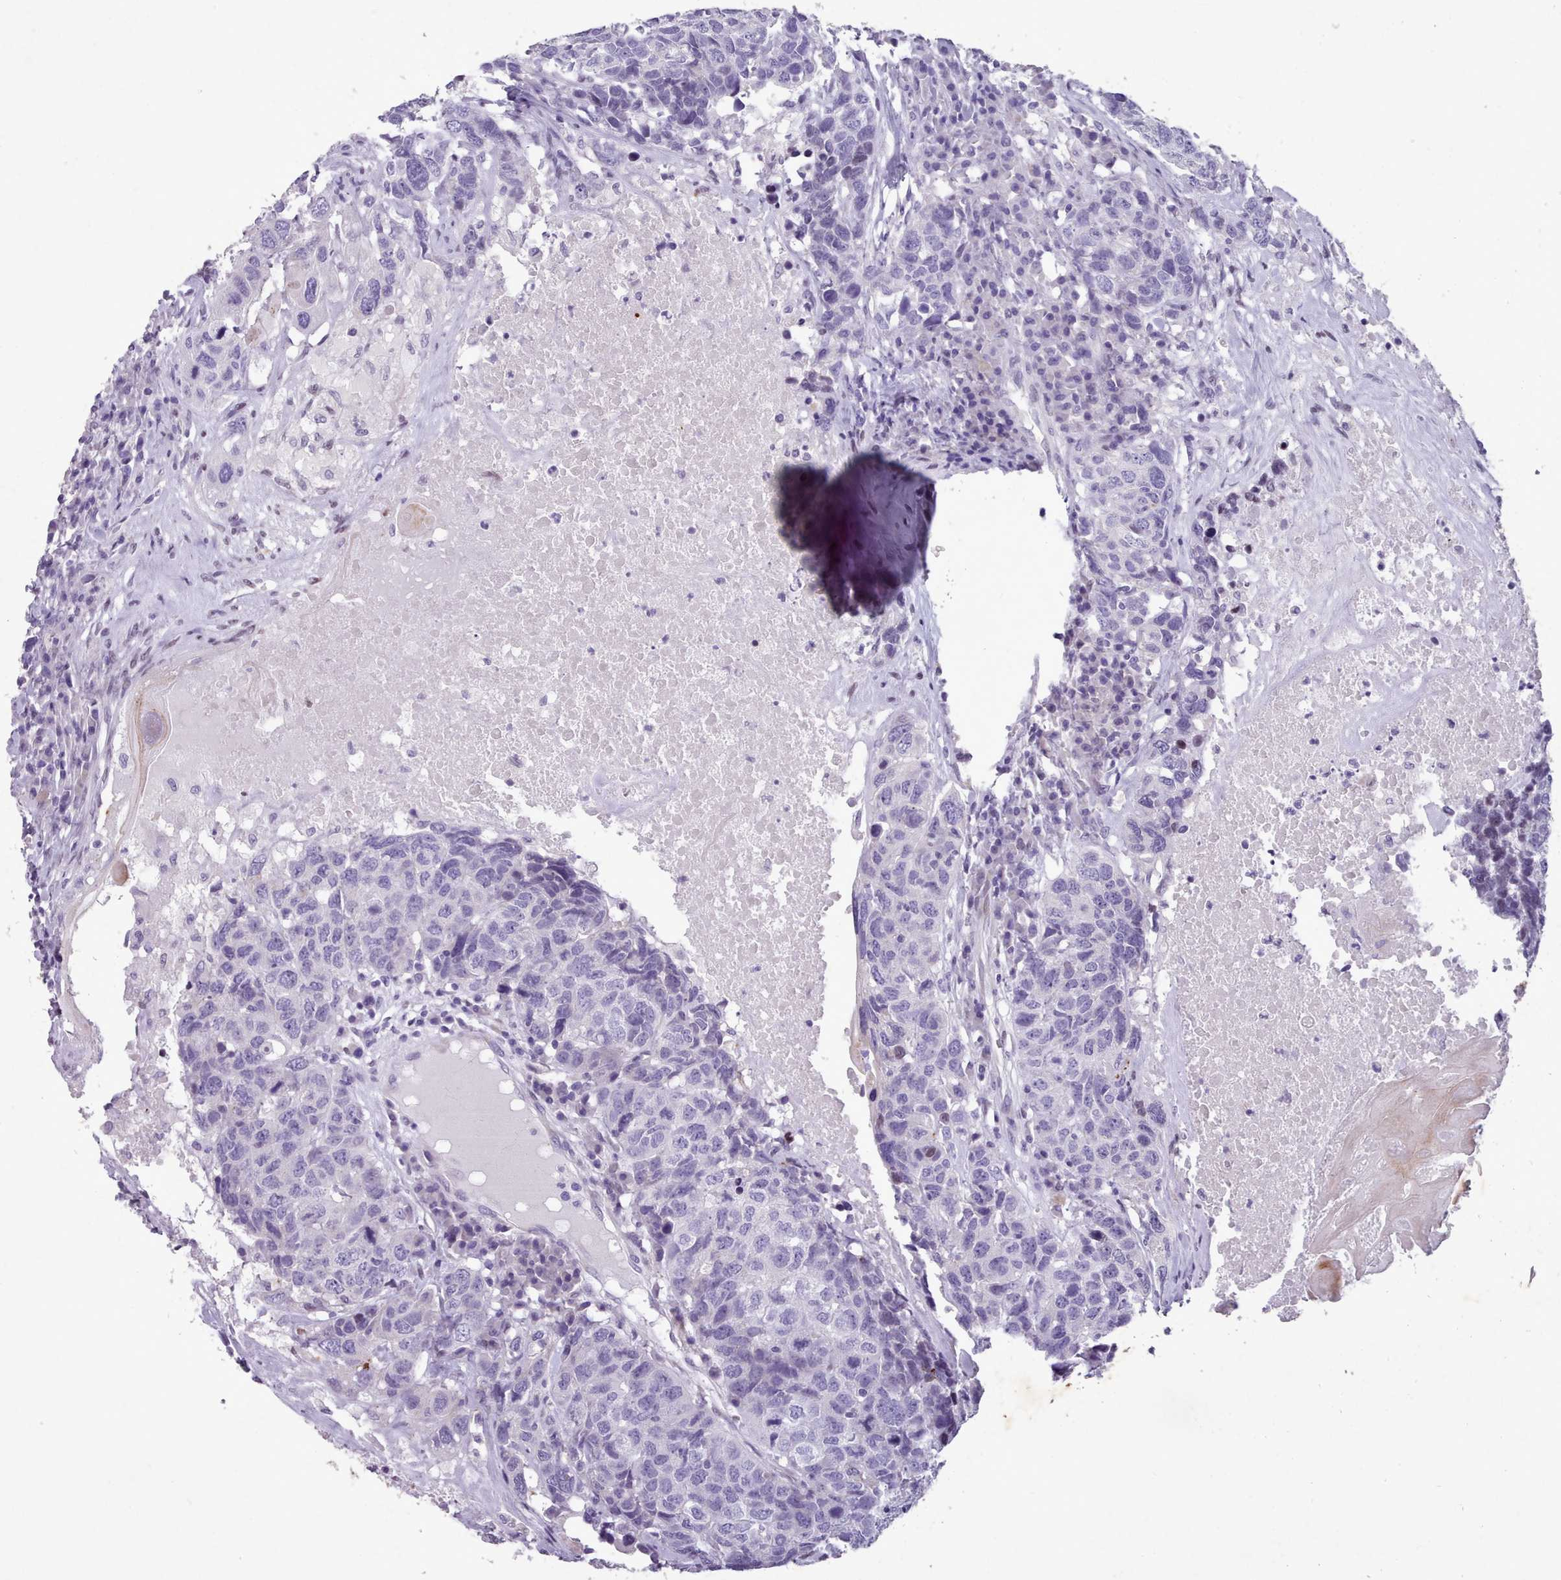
{"staining": {"intensity": "negative", "quantity": "none", "location": "none"}, "tissue": "head and neck cancer", "cell_type": "Tumor cells", "image_type": "cancer", "snomed": [{"axis": "morphology", "description": "Squamous cell carcinoma, NOS"}, {"axis": "topography", "description": "Head-Neck"}], "caption": "Immunohistochemical staining of head and neck cancer exhibits no significant expression in tumor cells. (DAB IHC with hematoxylin counter stain).", "gene": "KCNT2", "patient": {"sex": "male", "age": 66}}